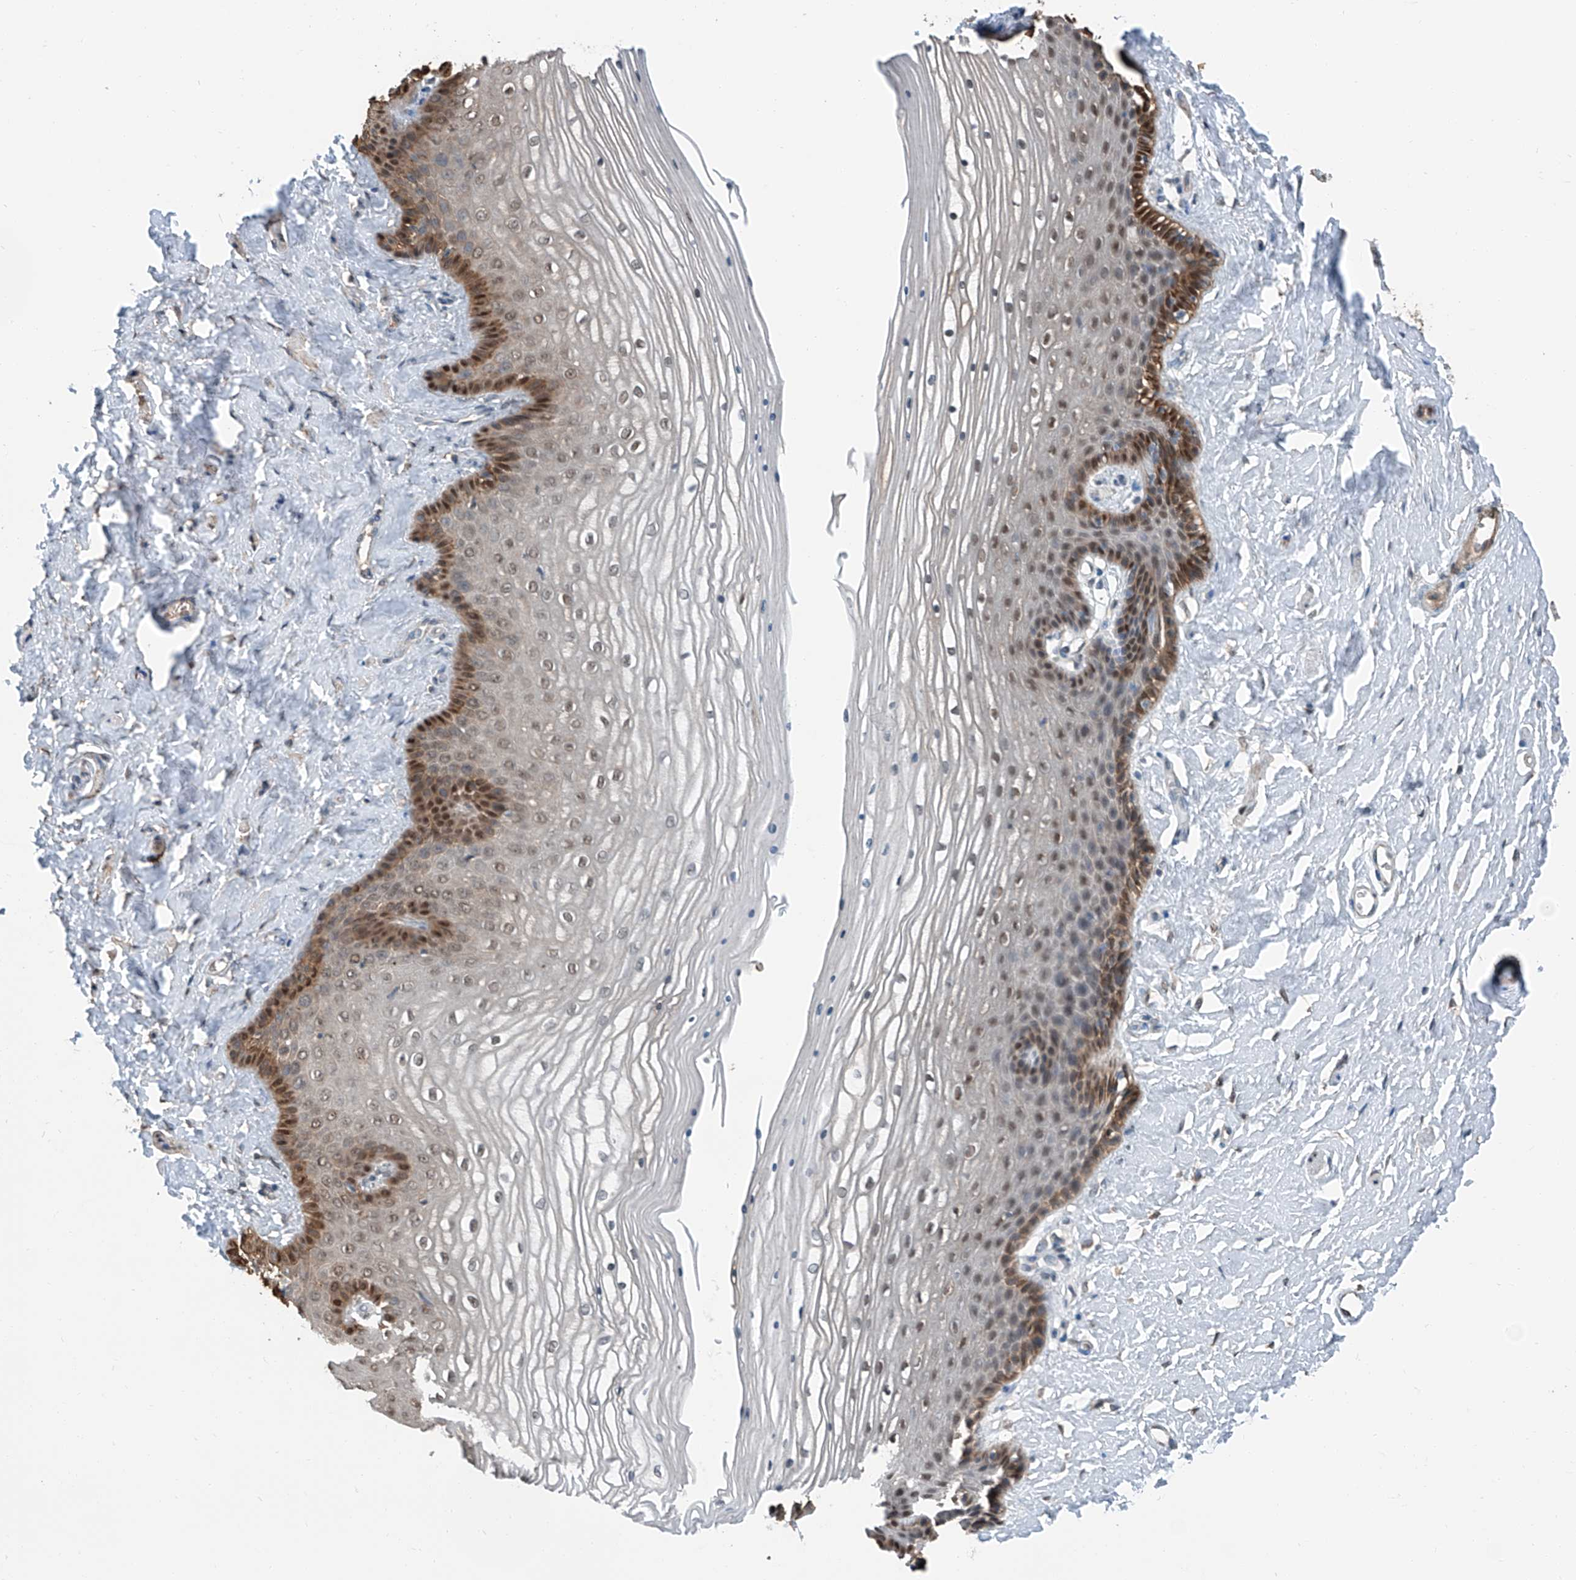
{"staining": {"intensity": "strong", "quantity": "<25%", "location": "cytoplasmic/membranous,nuclear"}, "tissue": "vagina", "cell_type": "Squamous epithelial cells", "image_type": "normal", "snomed": [{"axis": "morphology", "description": "Normal tissue, NOS"}, {"axis": "topography", "description": "Vagina"}, {"axis": "topography", "description": "Cervix"}], "caption": "Protein positivity by IHC displays strong cytoplasmic/membranous,nuclear staining in approximately <25% of squamous epithelial cells in benign vagina.", "gene": "HSPA6", "patient": {"sex": "female", "age": 40}}